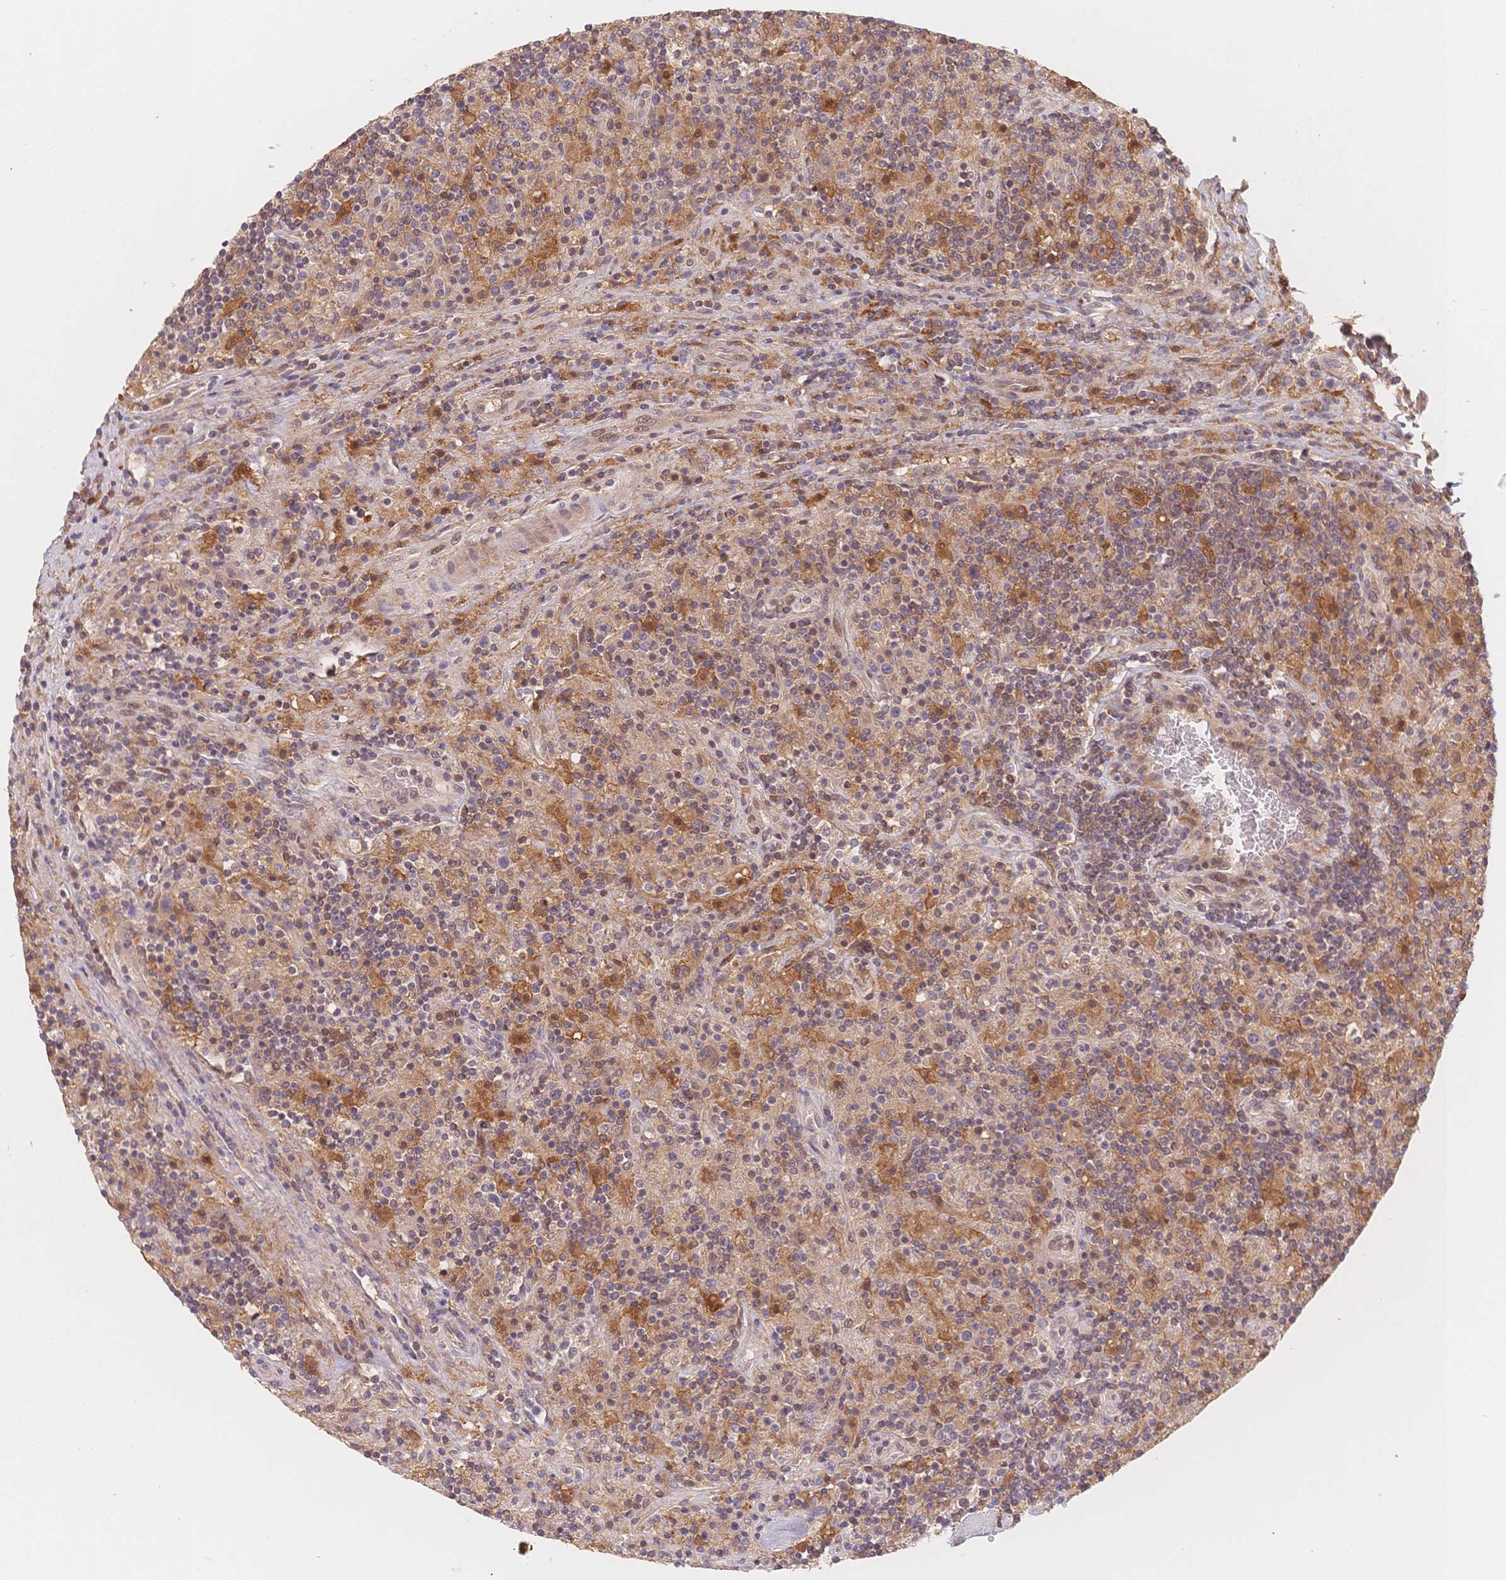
{"staining": {"intensity": "negative", "quantity": "none", "location": "none"}, "tissue": "lymphoma", "cell_type": "Tumor cells", "image_type": "cancer", "snomed": [{"axis": "morphology", "description": "Hodgkin's disease, NOS"}, {"axis": "topography", "description": "Lymph node"}], "caption": "Immunohistochemical staining of human Hodgkin's disease displays no significant positivity in tumor cells.", "gene": "C12orf75", "patient": {"sex": "male", "age": 70}}